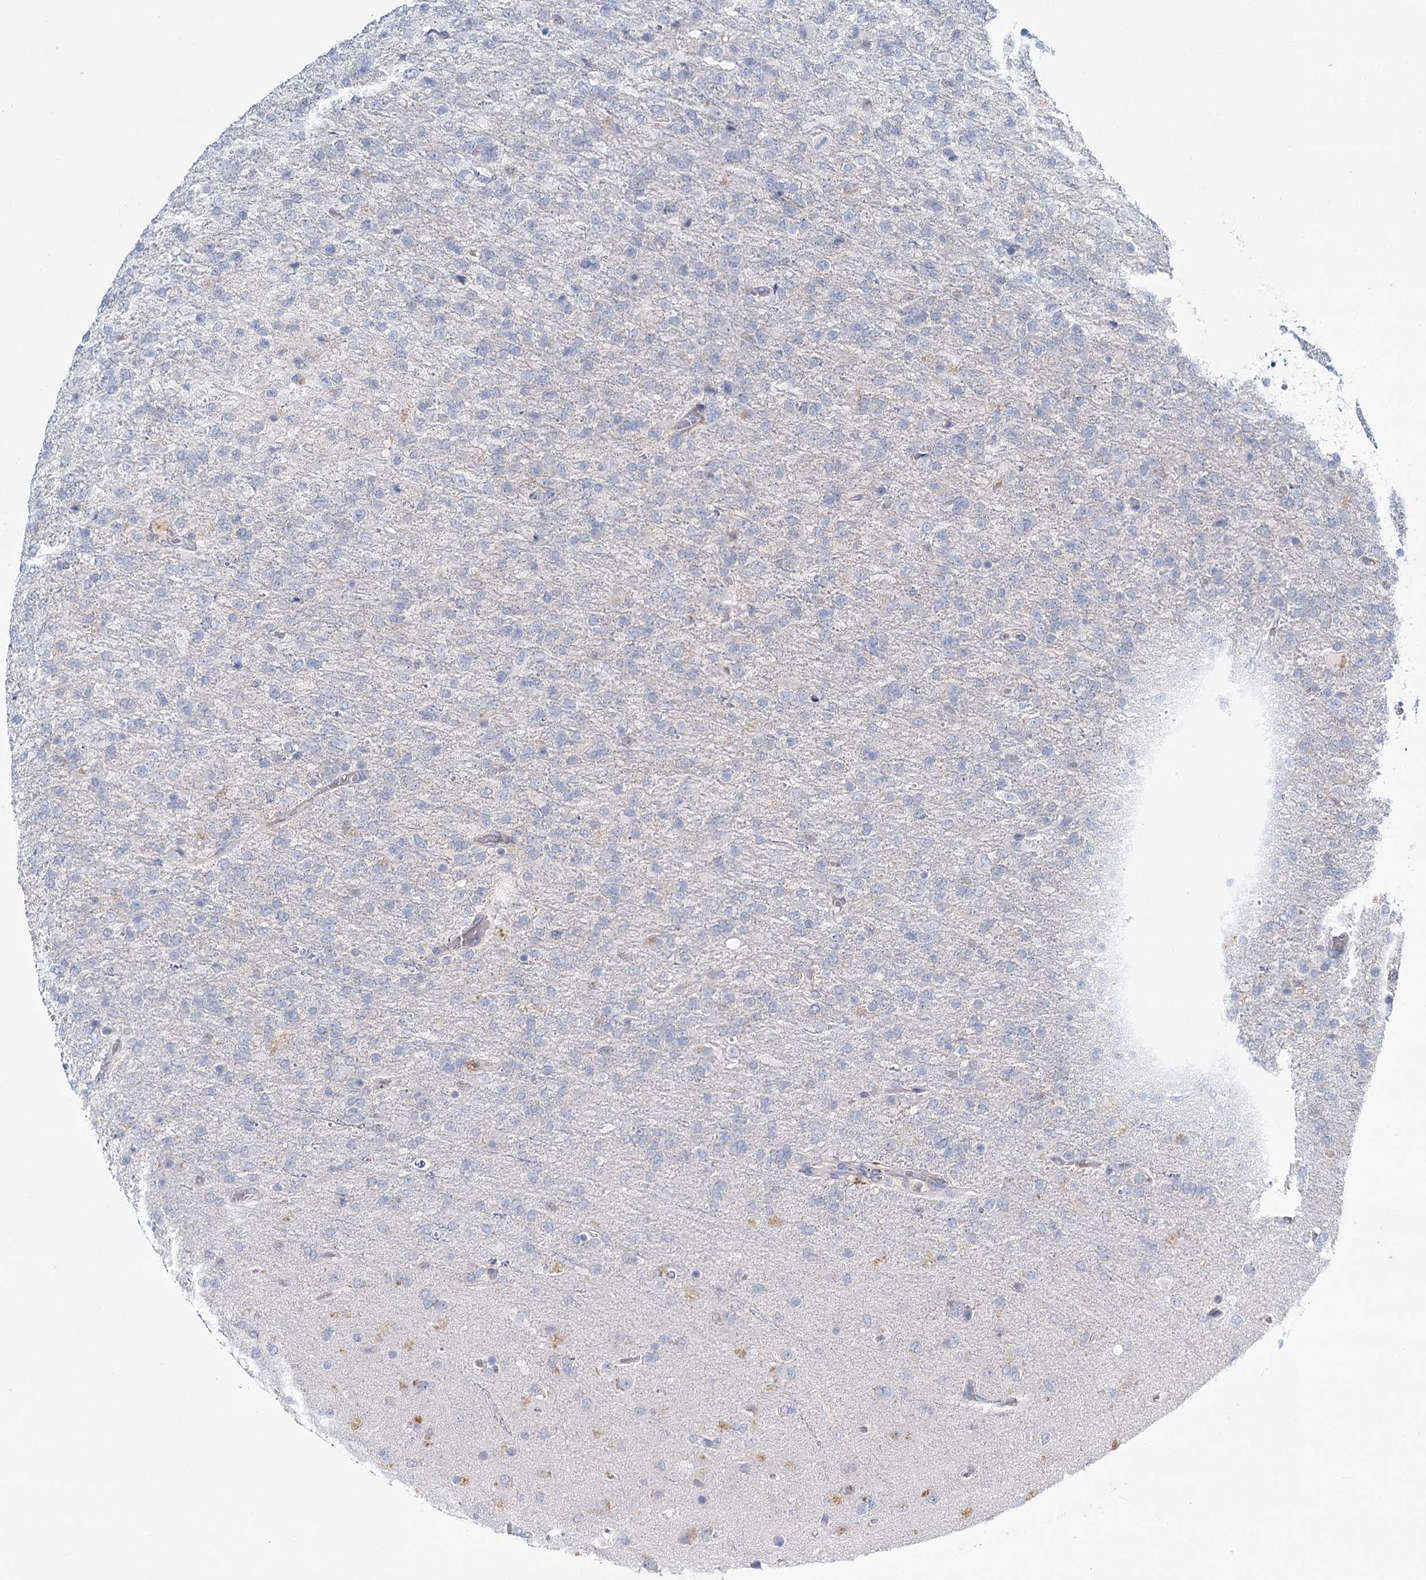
{"staining": {"intensity": "negative", "quantity": "none", "location": "none"}, "tissue": "glioma", "cell_type": "Tumor cells", "image_type": "cancer", "snomed": [{"axis": "morphology", "description": "Glioma, malignant, High grade"}, {"axis": "topography", "description": "Brain"}], "caption": "Tumor cells show no significant staining in malignant glioma (high-grade).", "gene": "IGSF3", "patient": {"sex": "female", "age": 74}}